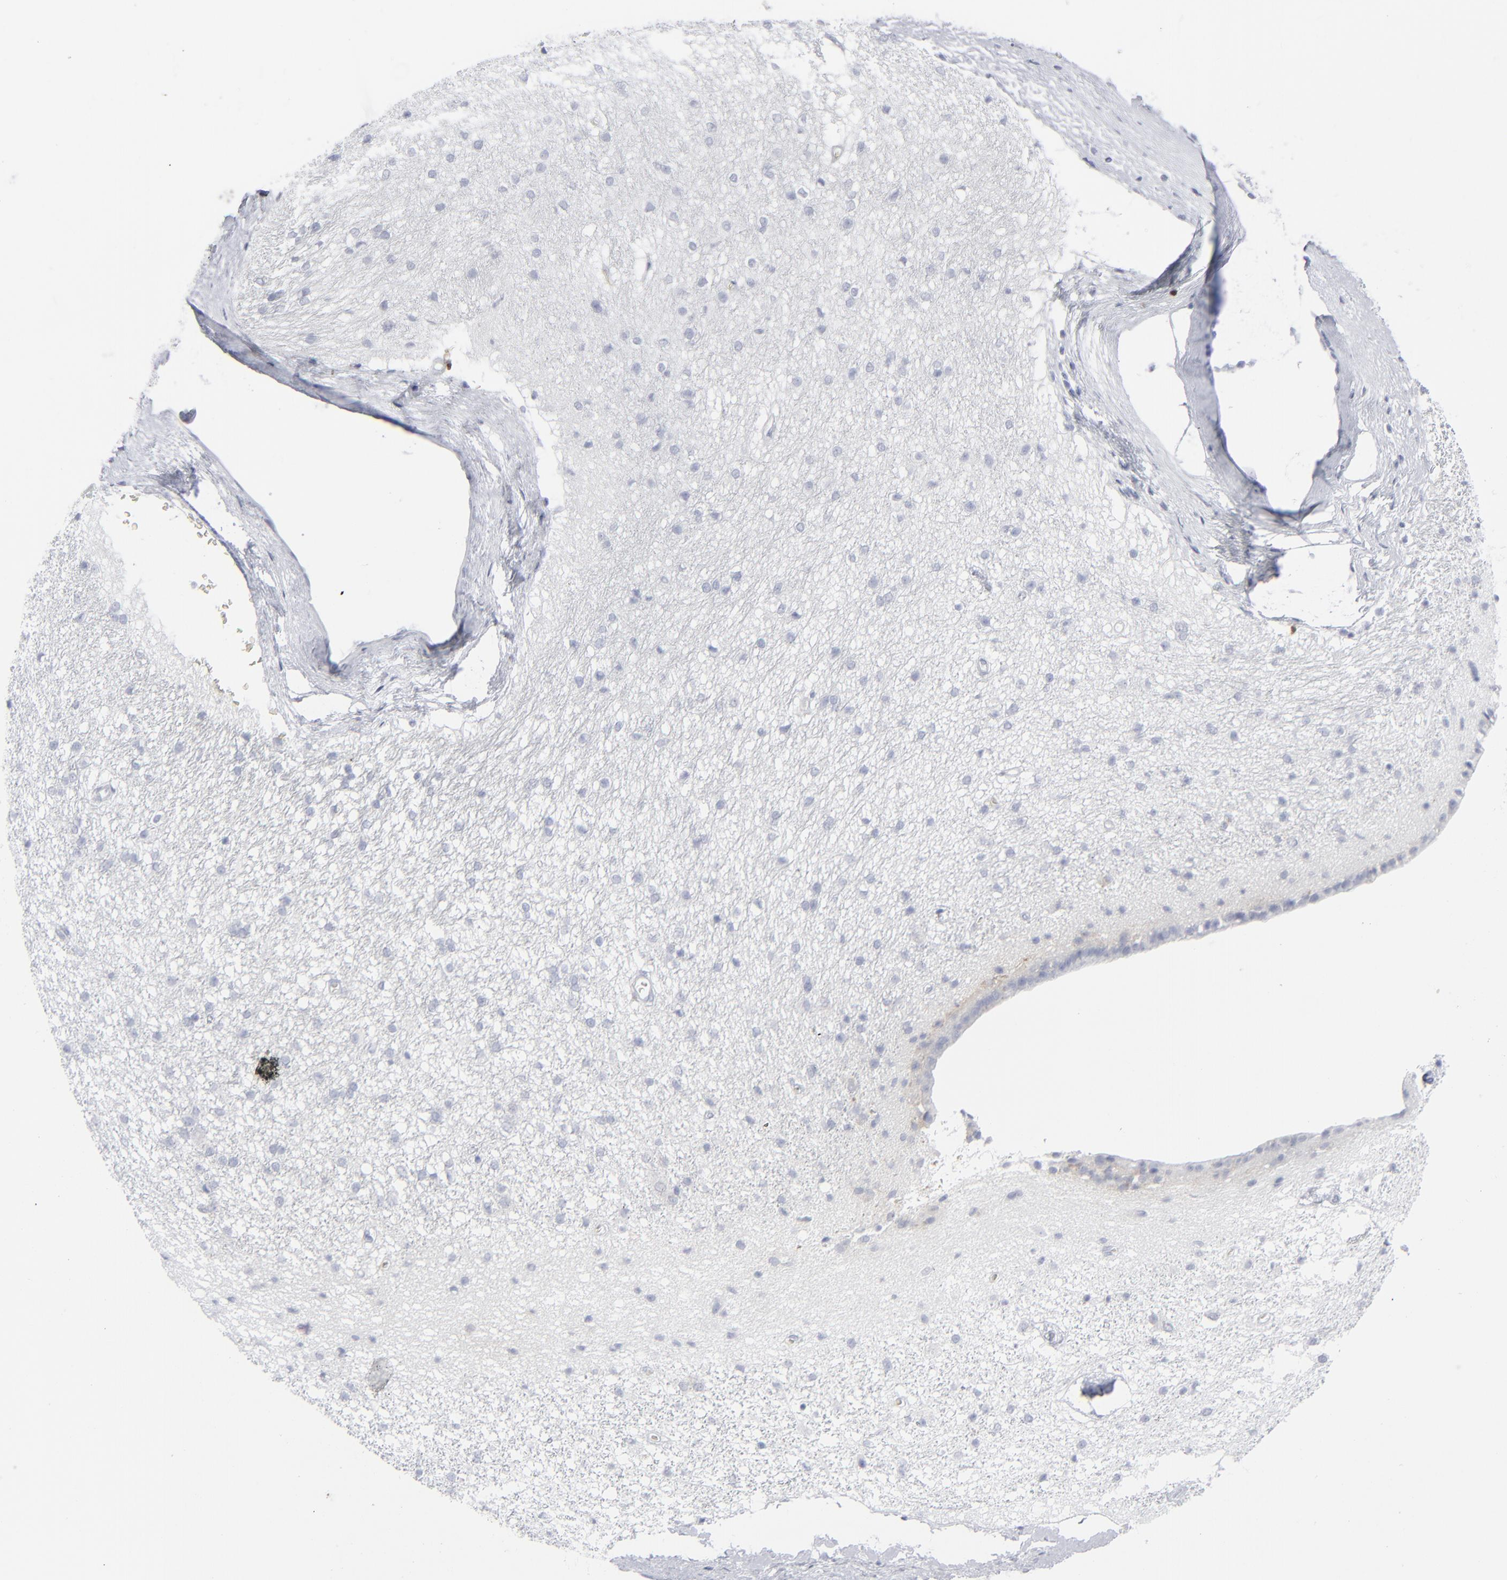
{"staining": {"intensity": "negative", "quantity": "none", "location": "none"}, "tissue": "caudate", "cell_type": "Glial cells", "image_type": "normal", "snomed": [{"axis": "morphology", "description": "Normal tissue, NOS"}, {"axis": "topography", "description": "Lateral ventricle wall"}], "caption": "IHC of benign human caudate shows no staining in glial cells.", "gene": "MSLN", "patient": {"sex": "female", "age": 19}}